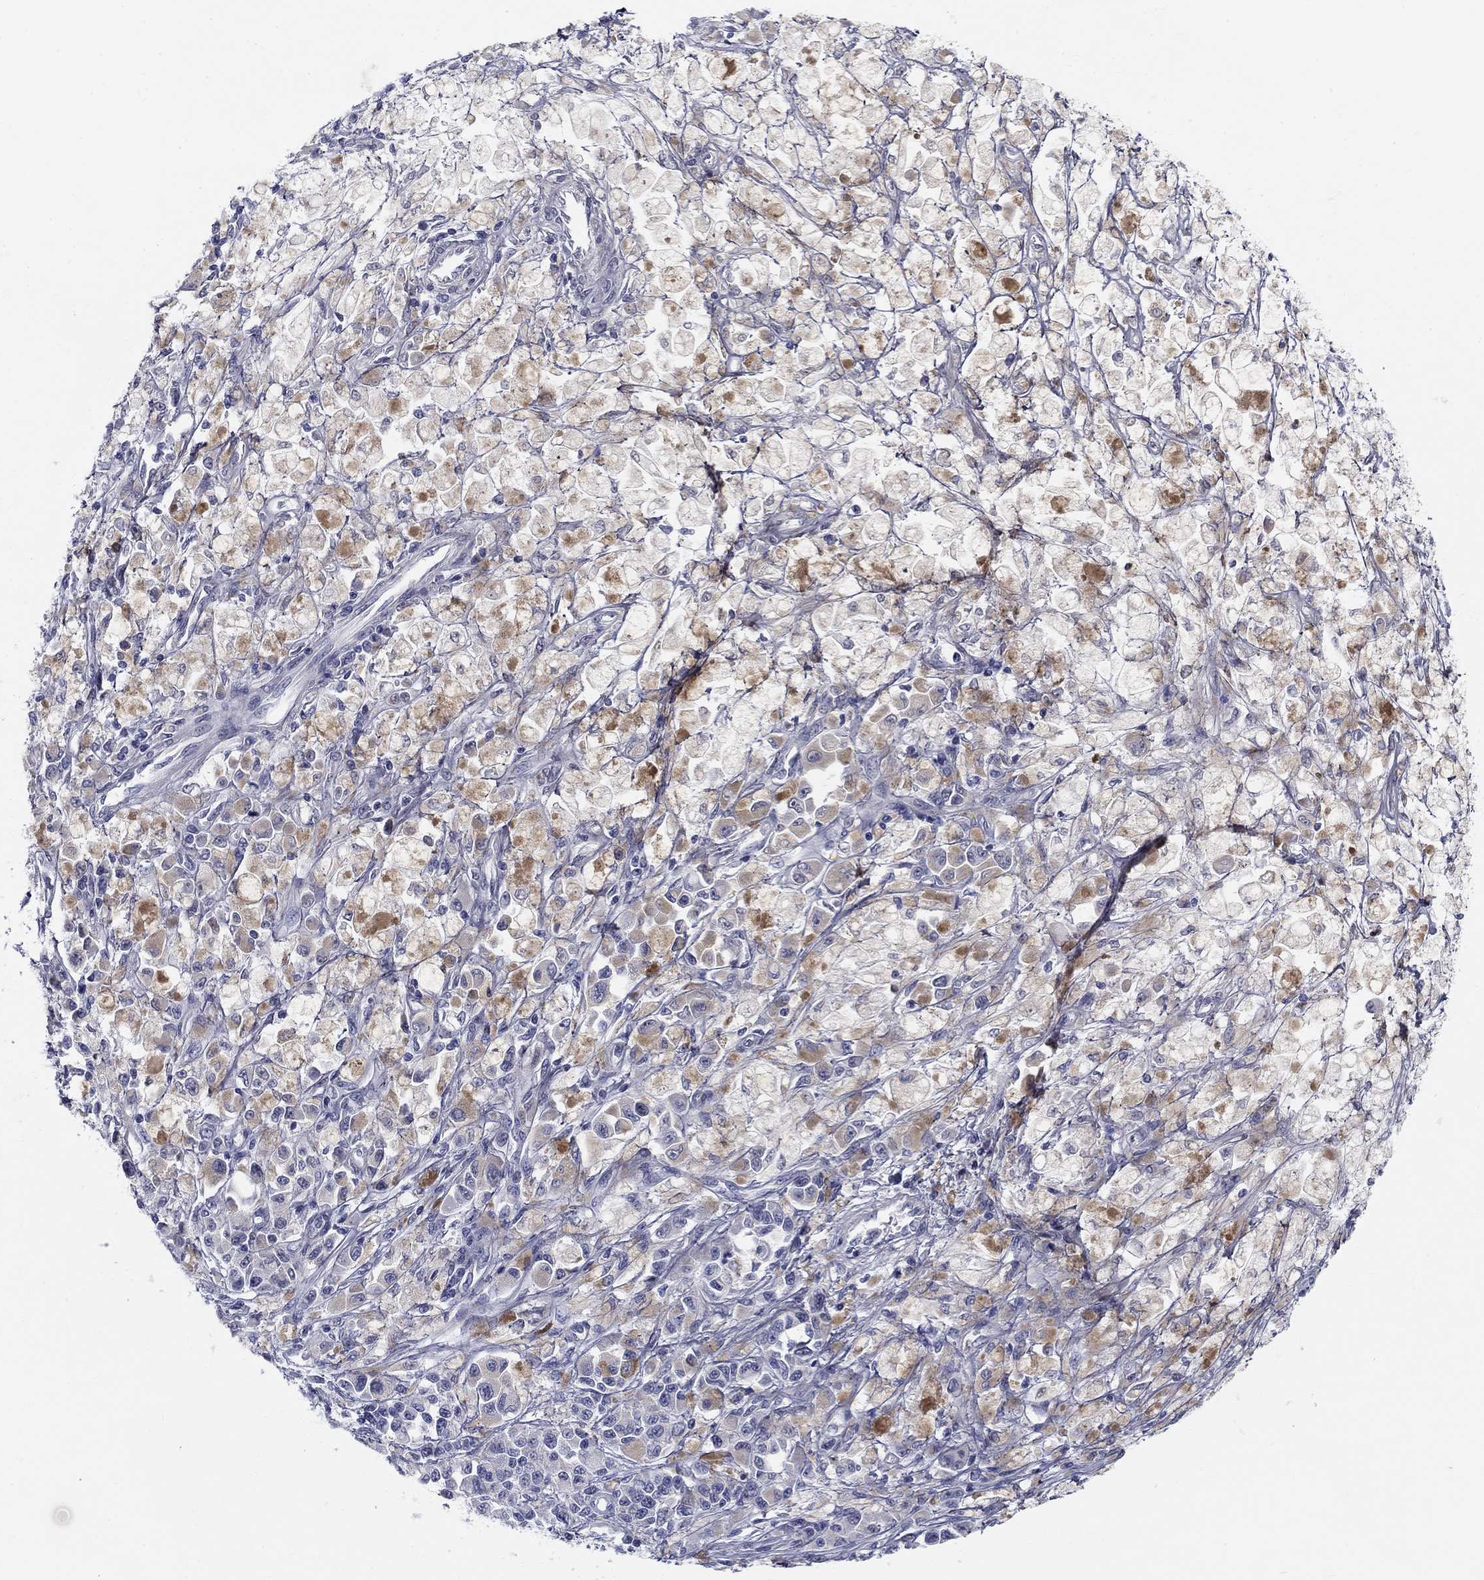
{"staining": {"intensity": "moderate", "quantity": "<25%", "location": "cytoplasmic/membranous"}, "tissue": "melanoma", "cell_type": "Tumor cells", "image_type": "cancer", "snomed": [{"axis": "morphology", "description": "Malignant melanoma, NOS"}, {"axis": "topography", "description": "Skin"}], "caption": "Immunohistochemistry (DAB) staining of melanoma shows moderate cytoplasmic/membranous protein staining in approximately <25% of tumor cells.", "gene": "UPB1", "patient": {"sex": "female", "age": 58}}